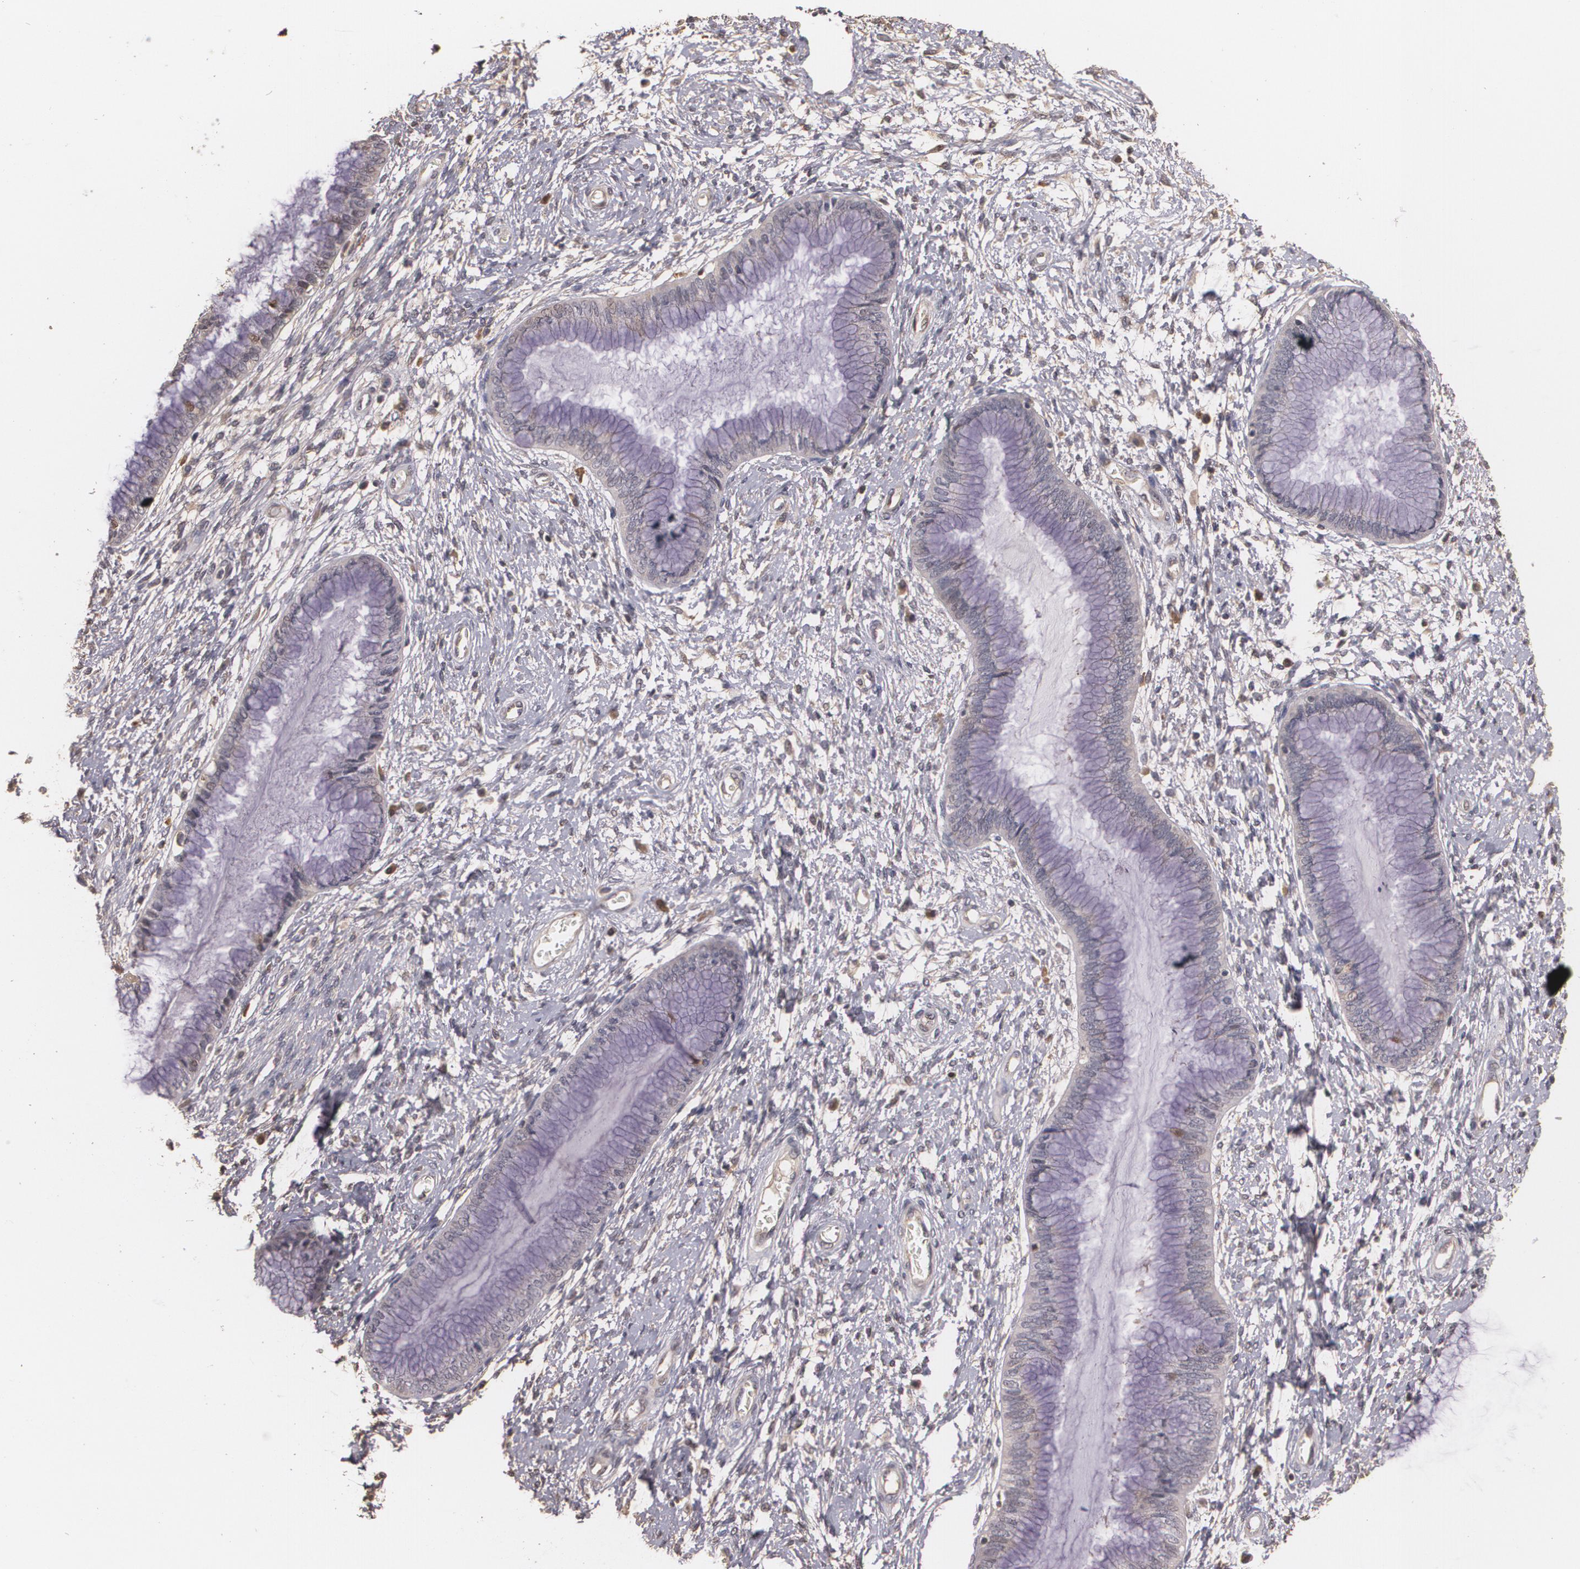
{"staining": {"intensity": "moderate", "quantity": "25%-75%", "location": "nuclear"}, "tissue": "cervix", "cell_type": "Glandular cells", "image_type": "normal", "snomed": [{"axis": "morphology", "description": "Normal tissue, NOS"}, {"axis": "topography", "description": "Cervix"}], "caption": "The micrograph exhibits staining of benign cervix, revealing moderate nuclear protein expression (brown color) within glandular cells.", "gene": "BRCA1", "patient": {"sex": "female", "age": 27}}